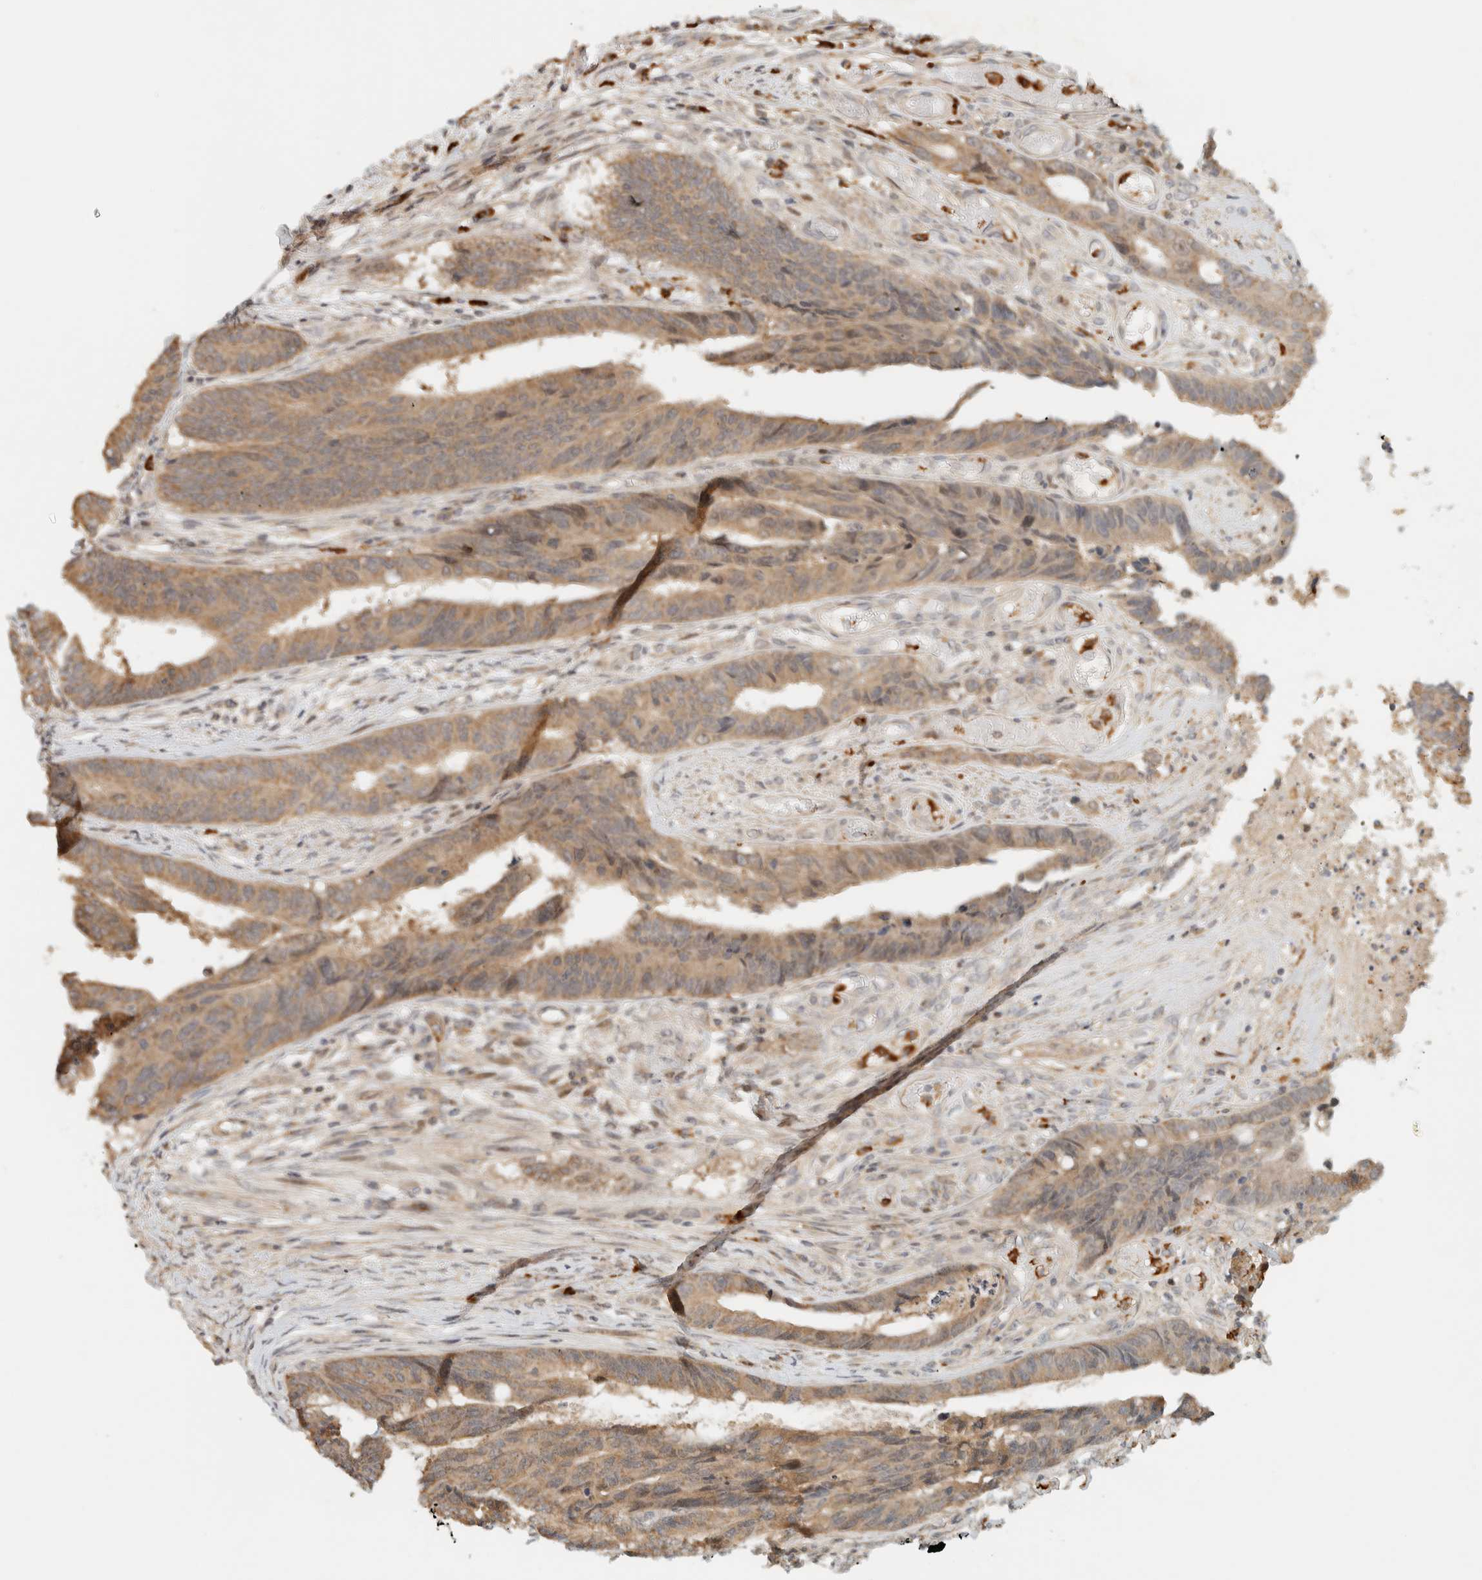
{"staining": {"intensity": "weak", "quantity": ">75%", "location": "cytoplasmic/membranous"}, "tissue": "colorectal cancer", "cell_type": "Tumor cells", "image_type": "cancer", "snomed": [{"axis": "morphology", "description": "Adenocarcinoma, NOS"}, {"axis": "topography", "description": "Rectum"}], "caption": "Tumor cells show weak cytoplasmic/membranous expression in approximately >75% of cells in colorectal cancer.", "gene": "CCDC171", "patient": {"sex": "male", "age": 84}}